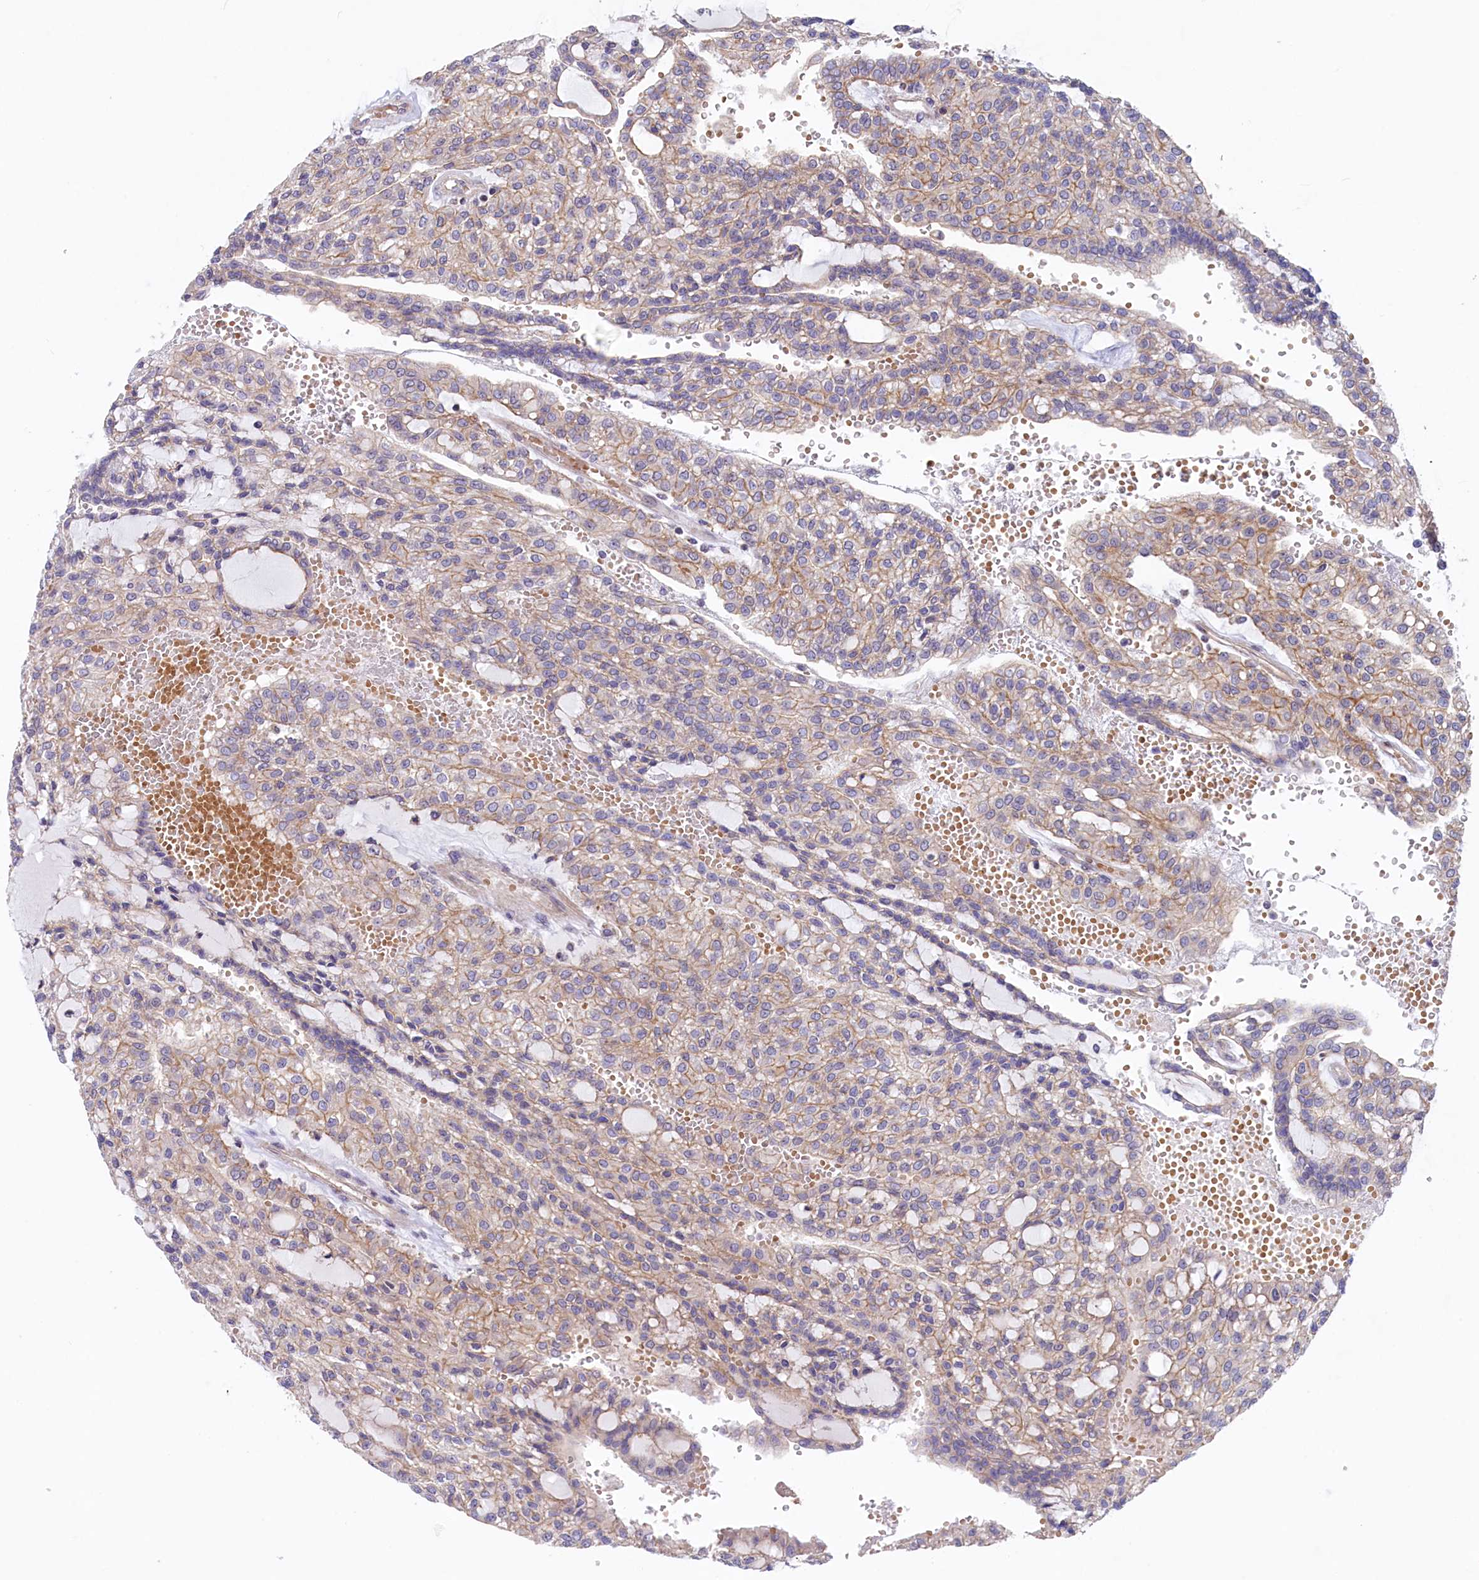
{"staining": {"intensity": "negative", "quantity": "none", "location": "none"}, "tissue": "renal cancer", "cell_type": "Tumor cells", "image_type": "cancer", "snomed": [{"axis": "morphology", "description": "Adenocarcinoma, NOS"}, {"axis": "topography", "description": "Kidney"}], "caption": "Human adenocarcinoma (renal) stained for a protein using immunohistochemistry (IHC) shows no expression in tumor cells.", "gene": "HYKK", "patient": {"sex": "male", "age": 63}}